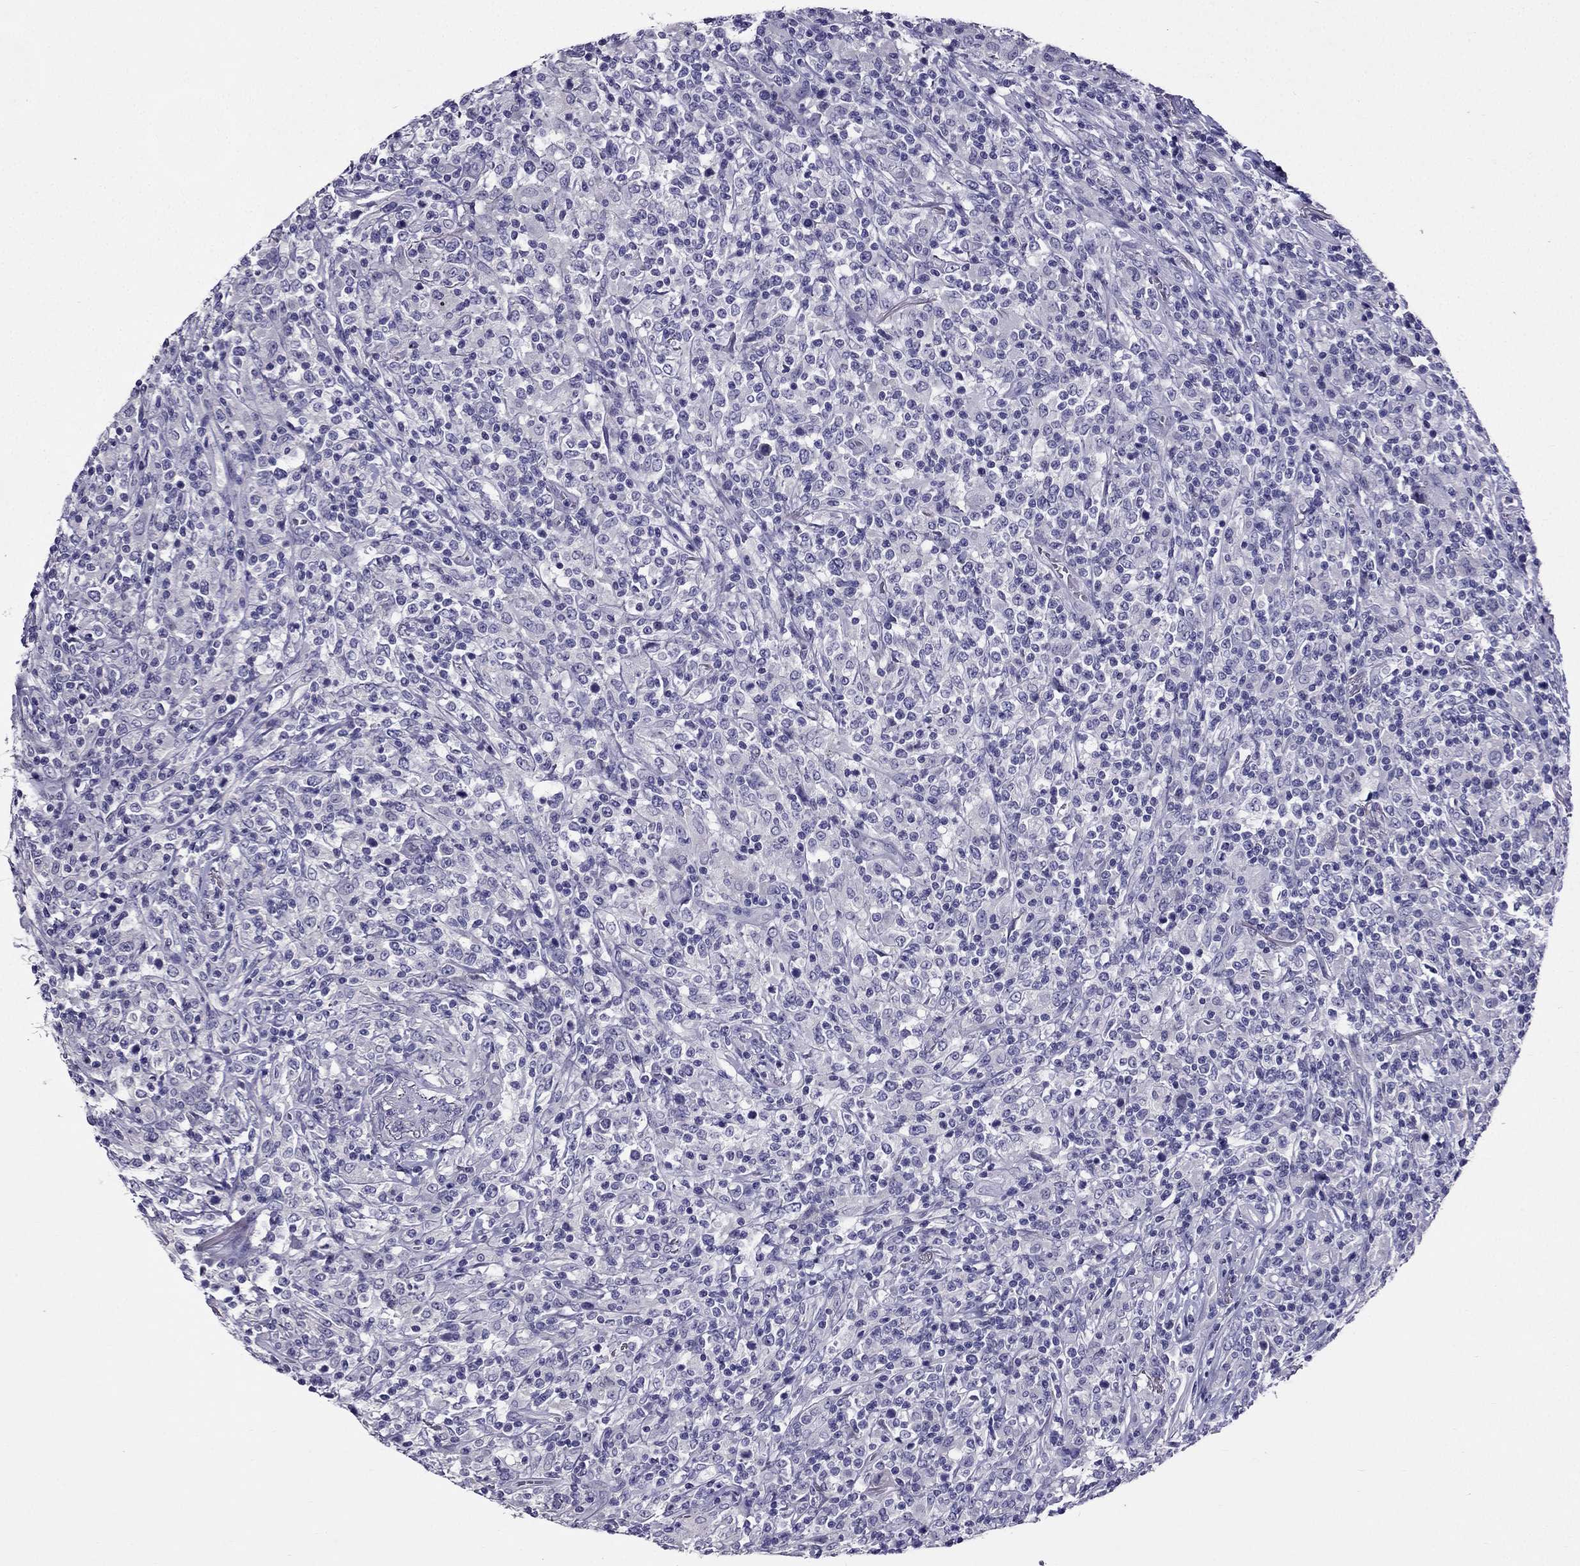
{"staining": {"intensity": "negative", "quantity": "none", "location": "none"}, "tissue": "lymphoma", "cell_type": "Tumor cells", "image_type": "cancer", "snomed": [{"axis": "morphology", "description": "Malignant lymphoma, non-Hodgkin's type, High grade"}, {"axis": "topography", "description": "Lung"}], "caption": "A micrograph of malignant lymphoma, non-Hodgkin's type (high-grade) stained for a protein reveals no brown staining in tumor cells. (DAB immunohistochemistry (IHC) with hematoxylin counter stain).", "gene": "ZNF541", "patient": {"sex": "male", "age": 79}}